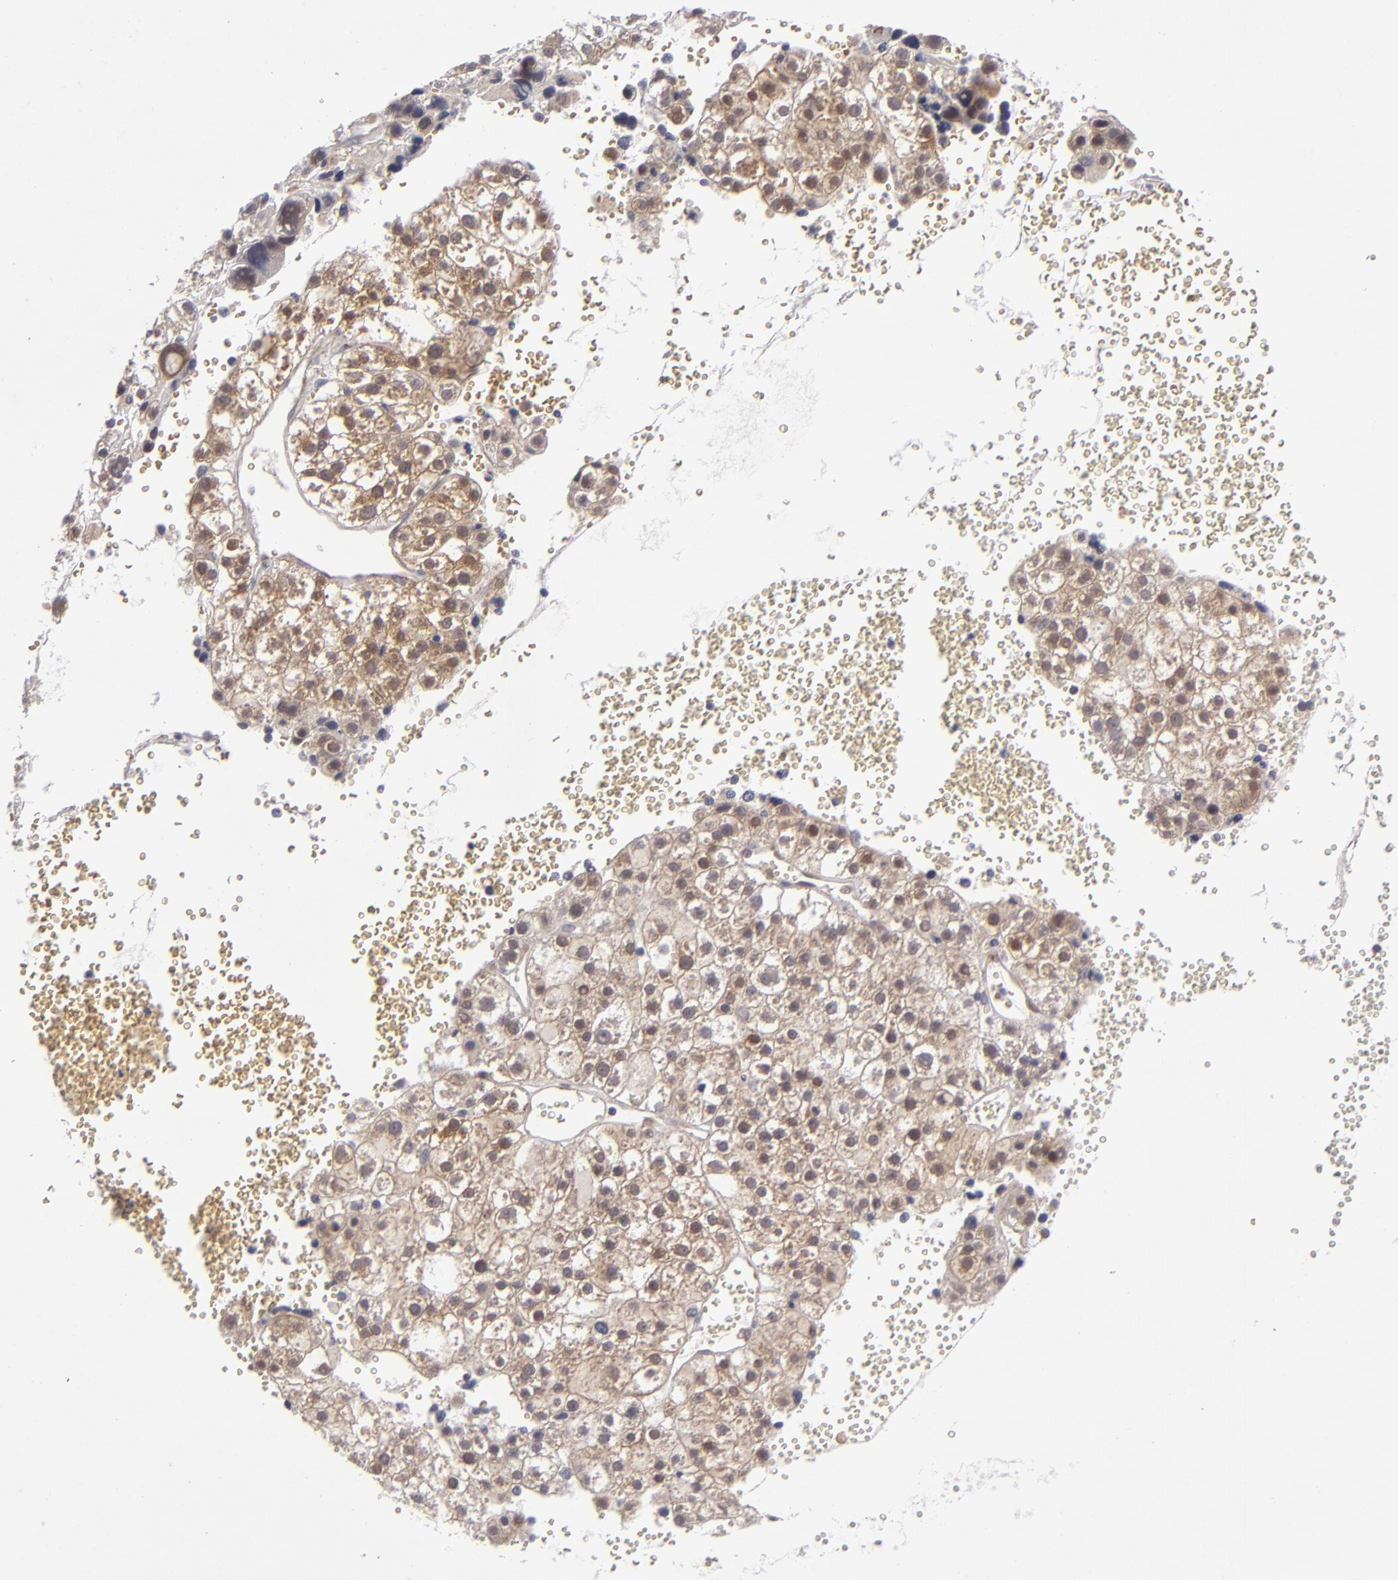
{"staining": {"intensity": "moderate", "quantity": ">75%", "location": "cytoplasmic/membranous"}, "tissue": "liver cancer", "cell_type": "Tumor cells", "image_type": "cancer", "snomed": [{"axis": "morphology", "description": "Carcinoma, Hepatocellular, NOS"}, {"axis": "topography", "description": "Liver"}], "caption": "Hepatocellular carcinoma (liver) stained with DAB (3,3'-diaminobenzidine) IHC exhibits medium levels of moderate cytoplasmic/membranous expression in about >75% of tumor cells.", "gene": "SH2D4A", "patient": {"sex": "female", "age": 85}}